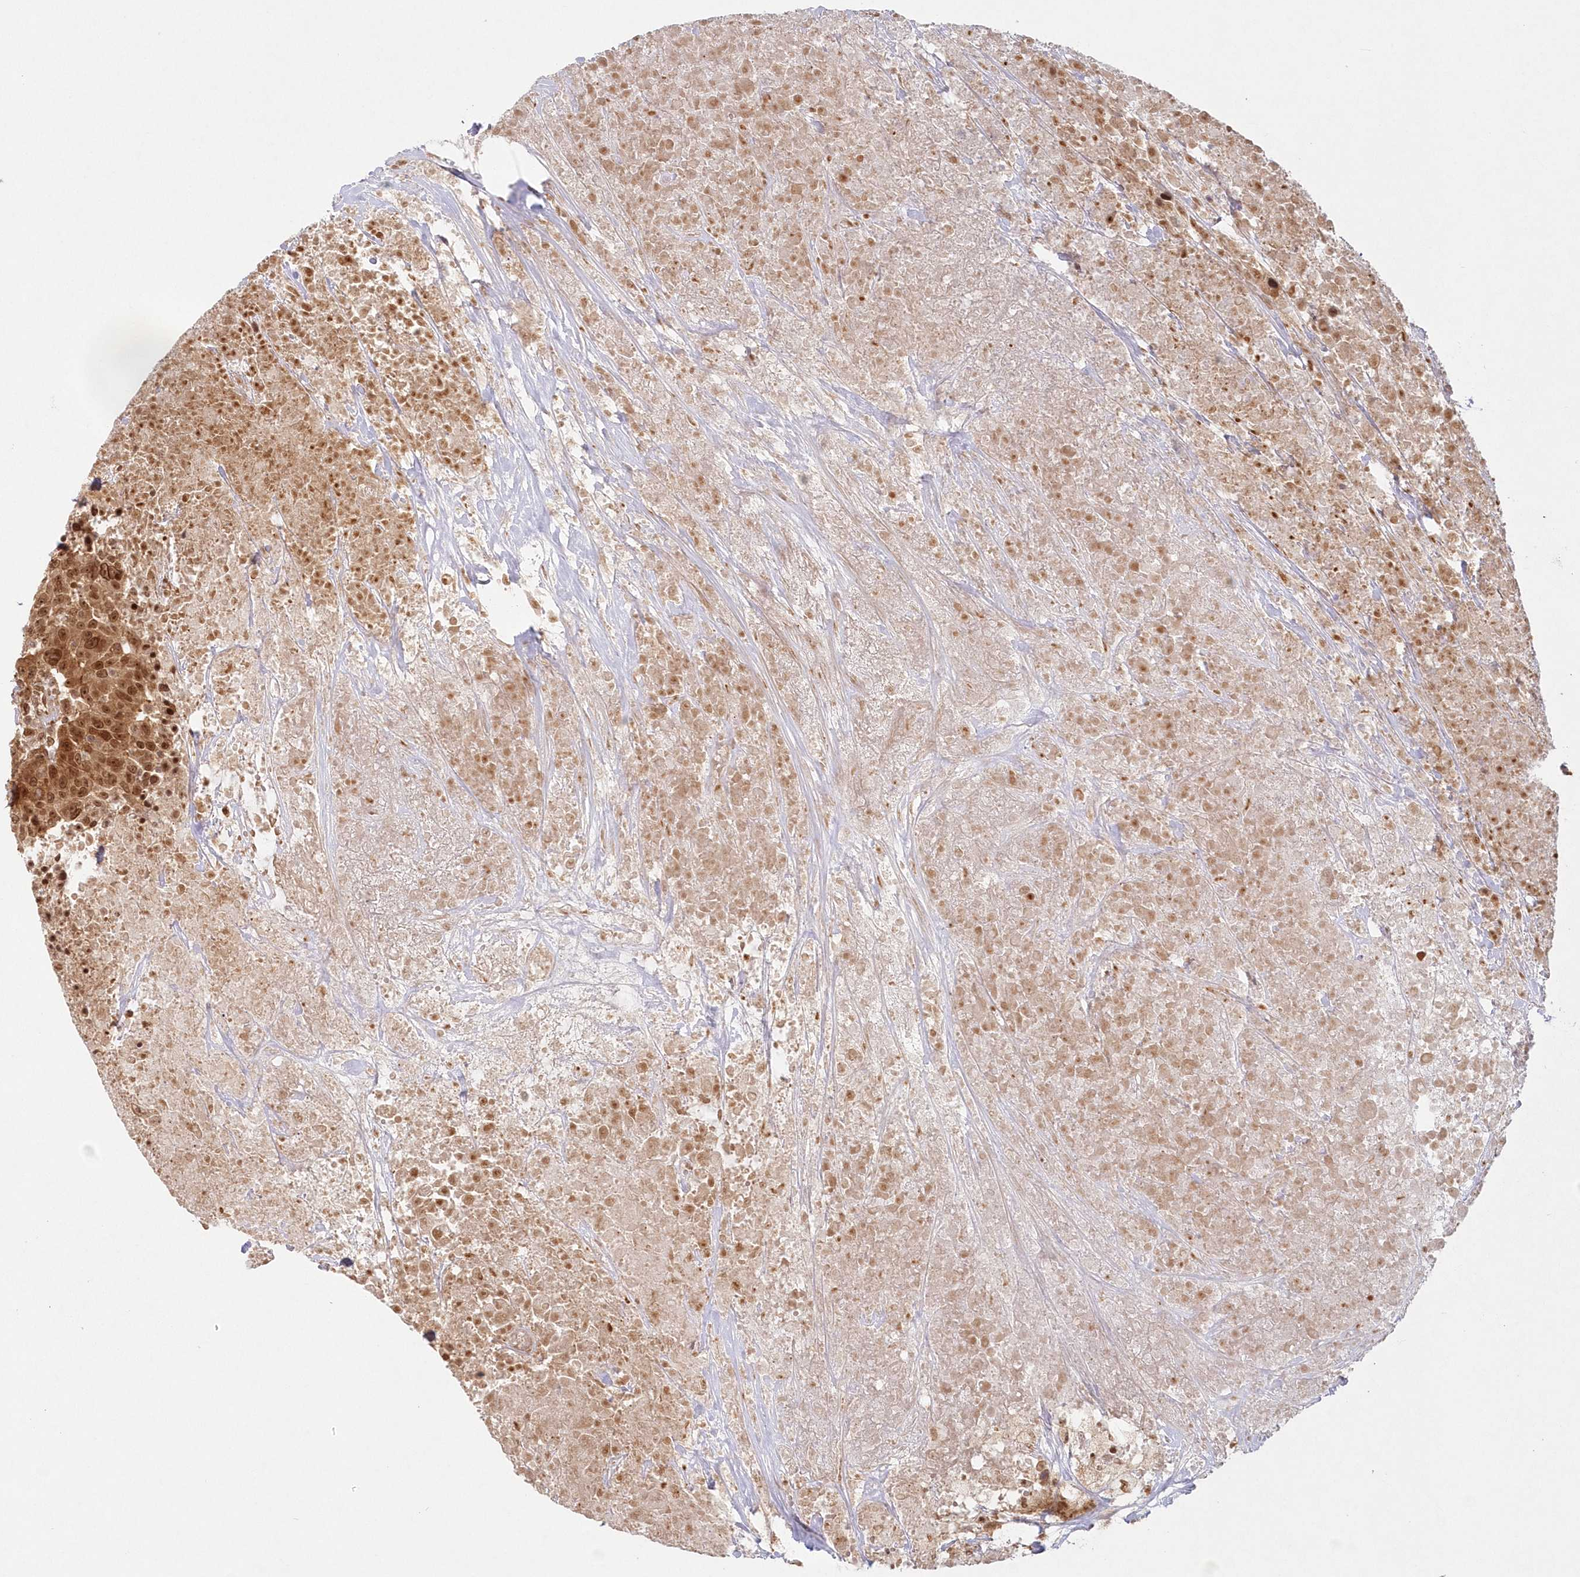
{"staining": {"intensity": "strong", "quantity": ">75%", "location": "cytoplasmic/membranous,nuclear"}, "tissue": "breast cancer", "cell_type": "Tumor cells", "image_type": "cancer", "snomed": [{"axis": "morphology", "description": "Duct carcinoma"}, {"axis": "topography", "description": "Breast"}], "caption": "Immunohistochemical staining of breast cancer (intraductal carcinoma) demonstrates high levels of strong cytoplasmic/membranous and nuclear protein expression in approximately >75% of tumor cells.", "gene": "TOGARAM2", "patient": {"sex": "female", "age": 37}}